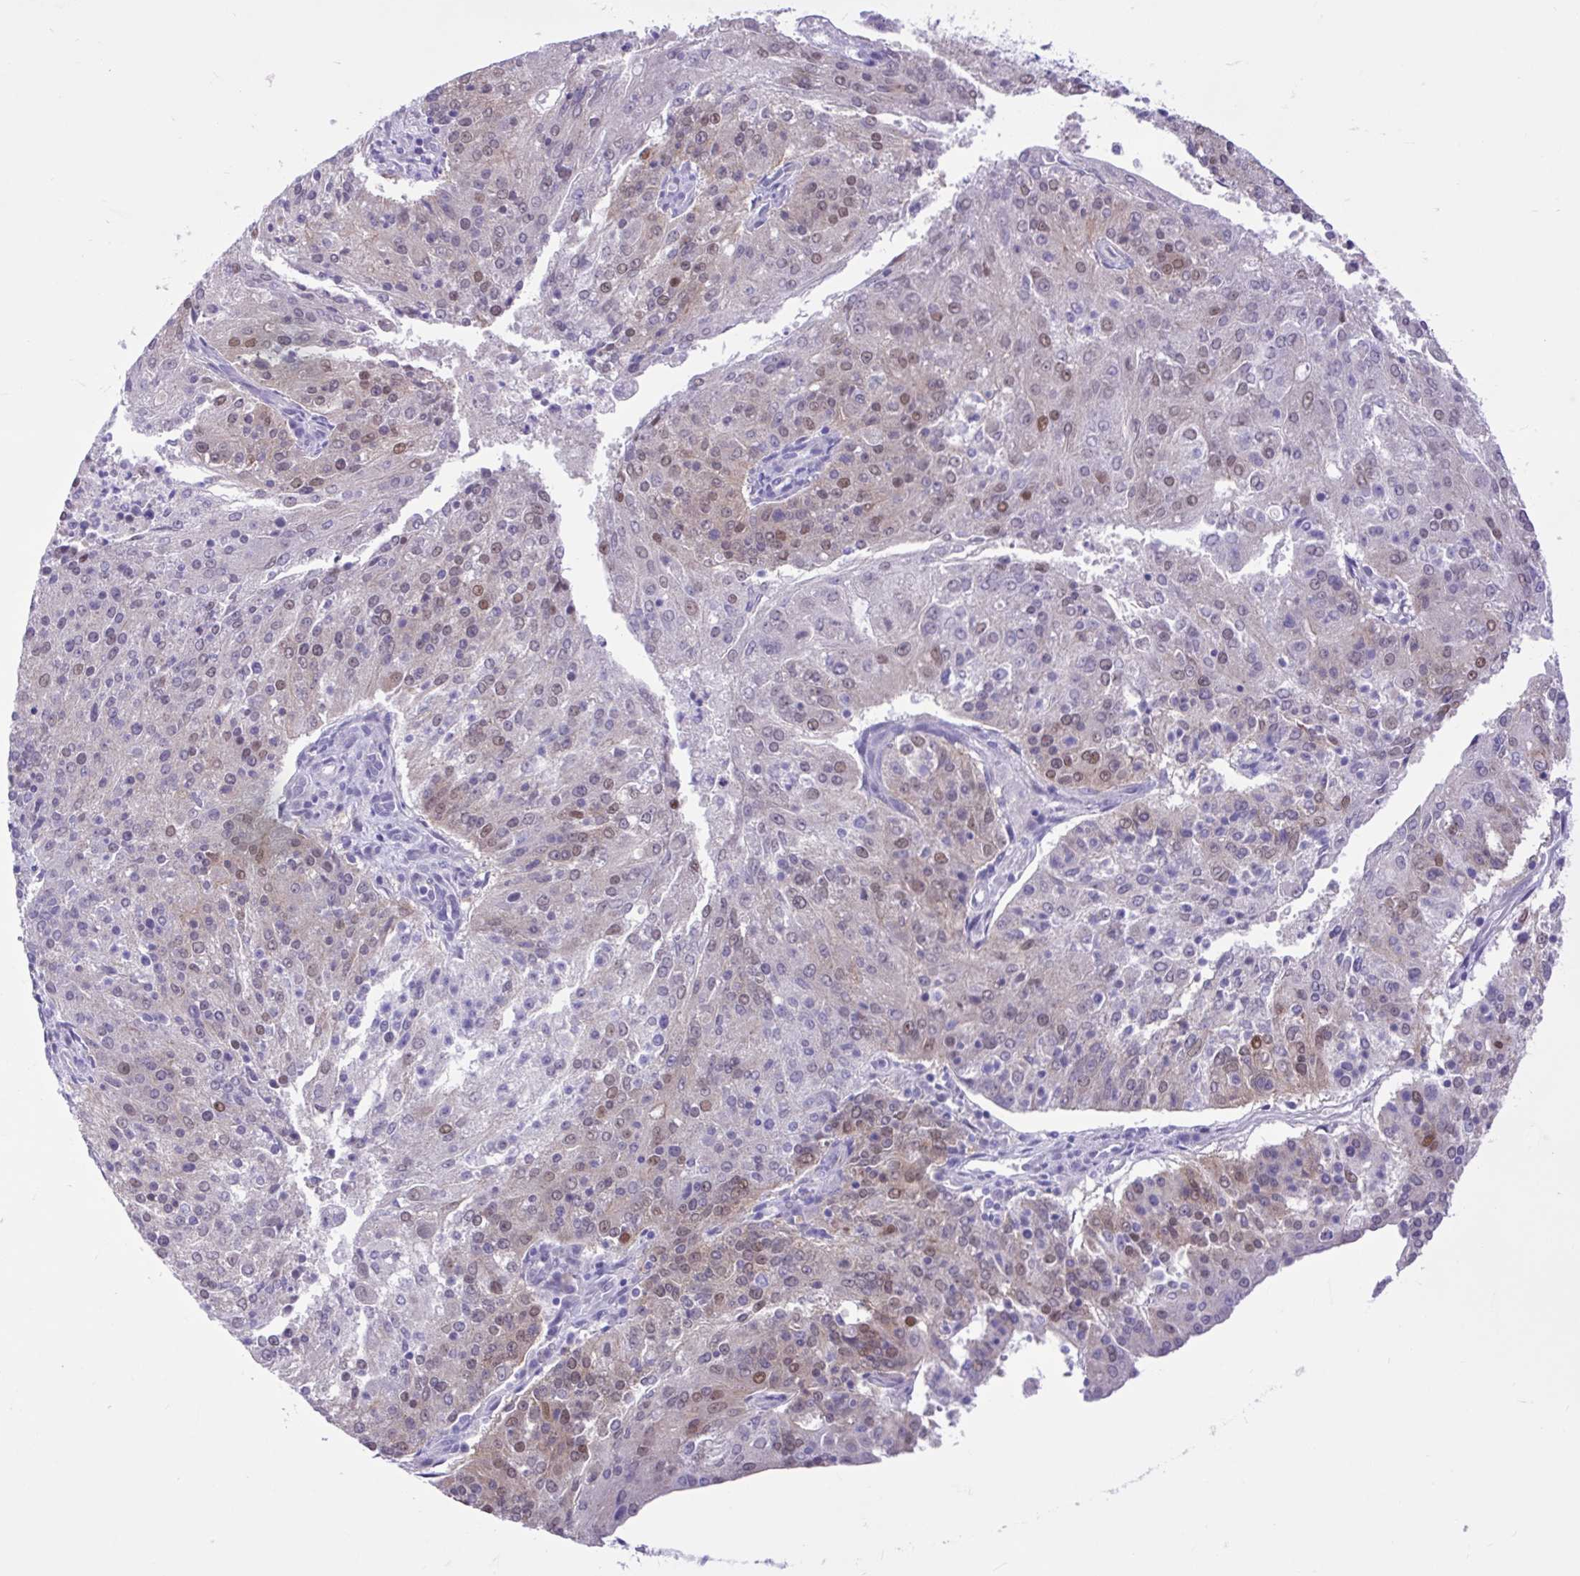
{"staining": {"intensity": "moderate", "quantity": "25%-75%", "location": "nuclear"}, "tissue": "endometrial cancer", "cell_type": "Tumor cells", "image_type": "cancer", "snomed": [{"axis": "morphology", "description": "Adenocarcinoma, NOS"}, {"axis": "topography", "description": "Endometrium"}], "caption": "IHC of human endometrial cancer (adenocarcinoma) displays medium levels of moderate nuclear positivity in about 25%-75% of tumor cells. The protein of interest is stained brown, and the nuclei are stained in blue (DAB (3,3'-diaminobenzidine) IHC with brightfield microscopy, high magnification).", "gene": "FAM153A", "patient": {"sex": "female", "age": 82}}